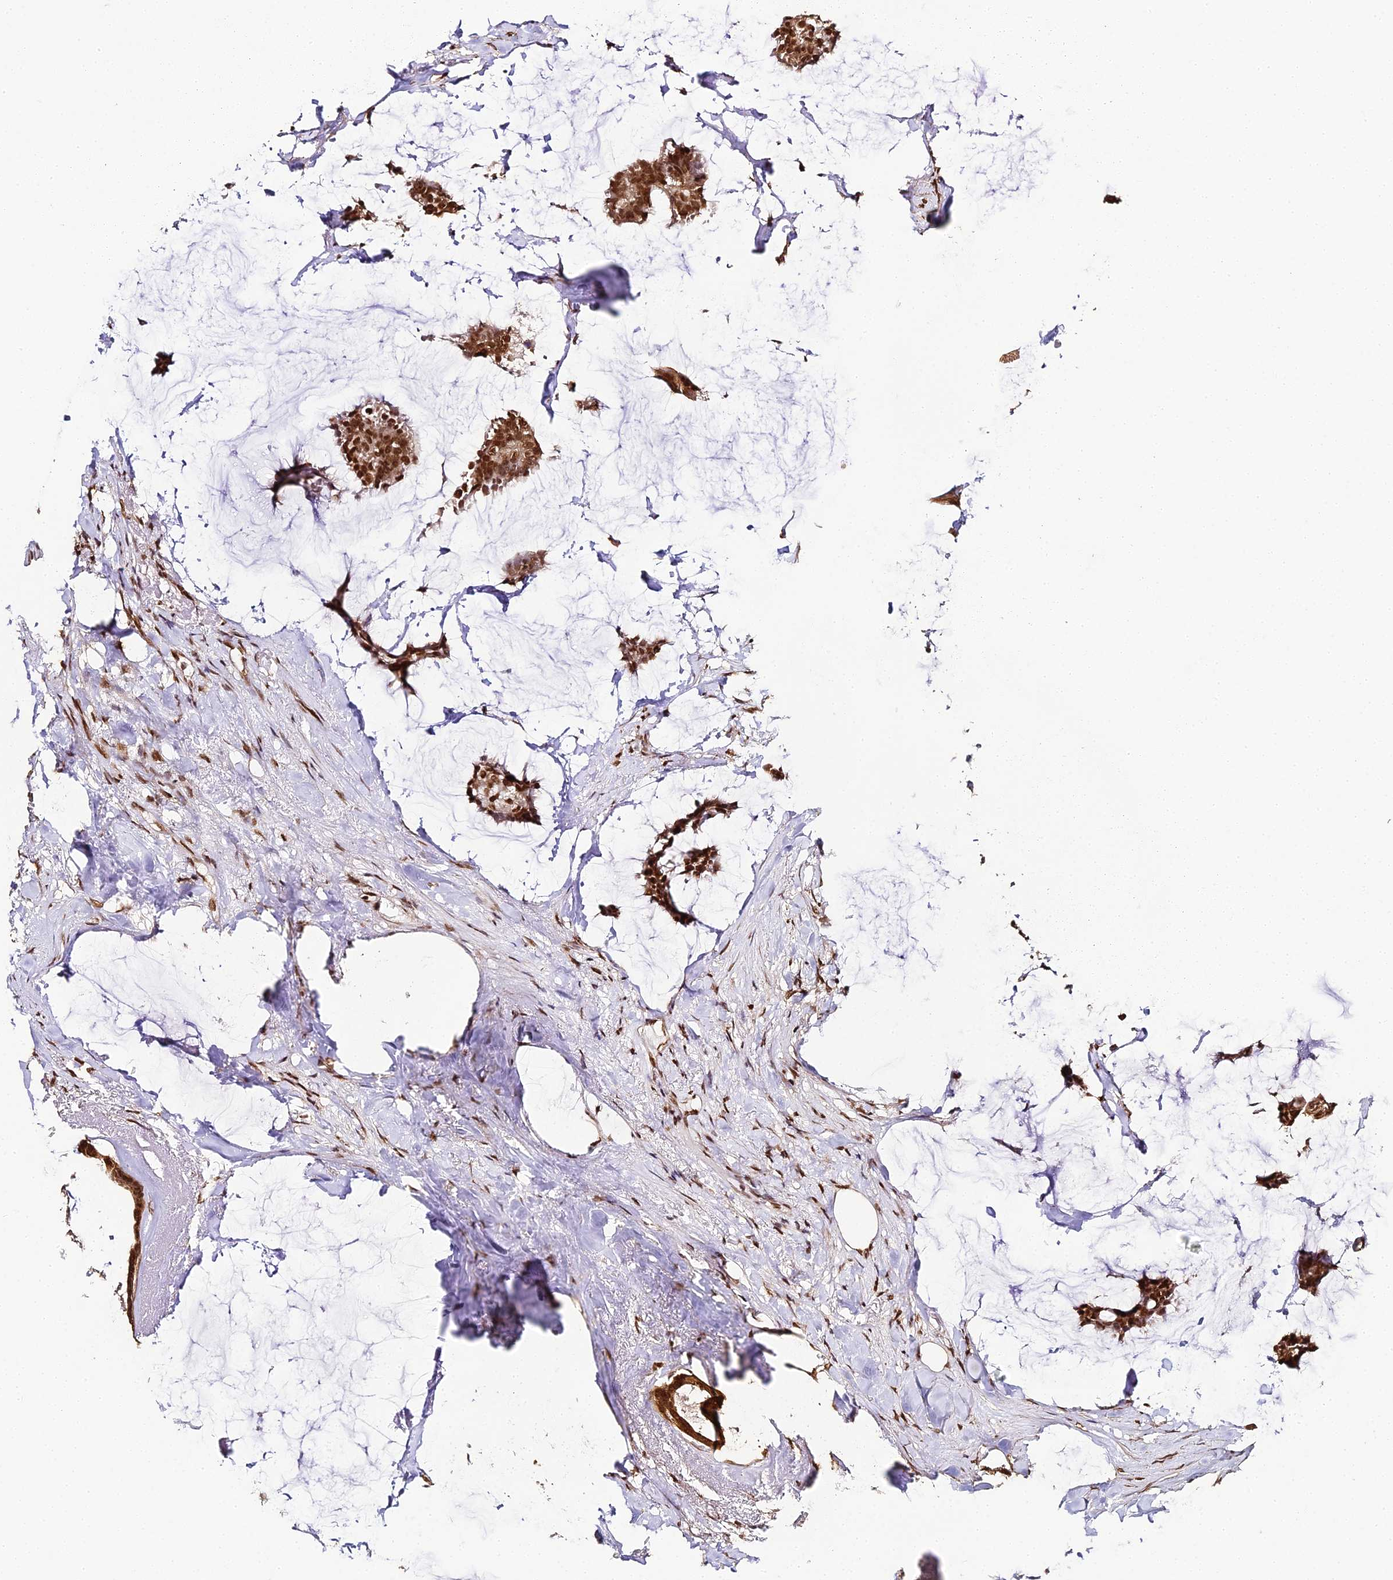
{"staining": {"intensity": "strong", "quantity": ">75%", "location": "nuclear"}, "tissue": "breast cancer", "cell_type": "Tumor cells", "image_type": "cancer", "snomed": [{"axis": "morphology", "description": "Duct carcinoma"}, {"axis": "topography", "description": "Breast"}], "caption": "Protein staining of breast cancer tissue demonstrates strong nuclear positivity in approximately >75% of tumor cells.", "gene": "HNRNPA1", "patient": {"sex": "female", "age": 93}}